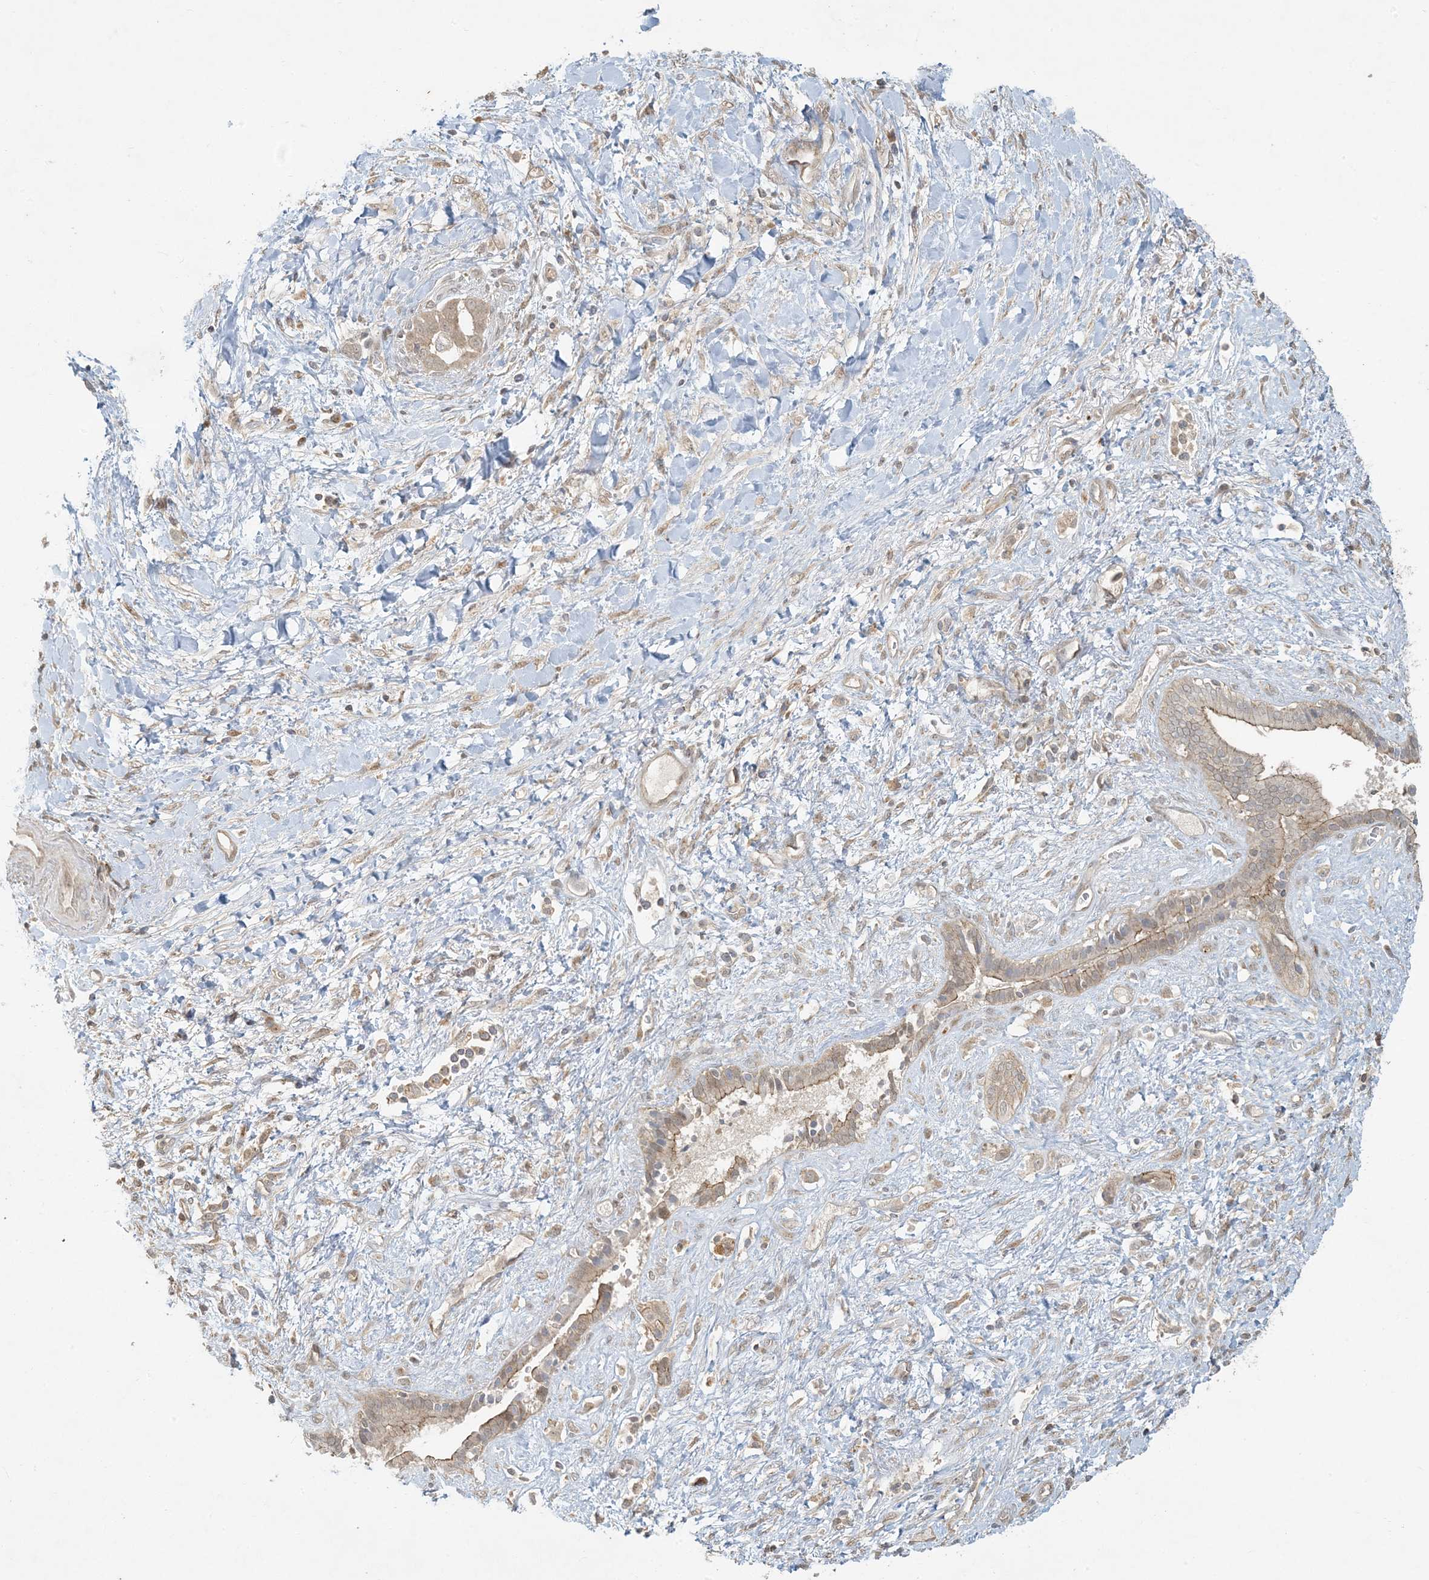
{"staining": {"intensity": "weak", "quantity": ">75%", "location": "cytoplasmic/membranous,nuclear"}, "tissue": "liver cancer", "cell_type": "Tumor cells", "image_type": "cancer", "snomed": [{"axis": "morphology", "description": "Cholangiocarcinoma"}, {"axis": "topography", "description": "Liver"}], "caption": "Weak cytoplasmic/membranous and nuclear protein positivity is seen in approximately >75% of tumor cells in liver cancer.", "gene": "BCORL1", "patient": {"sex": "female", "age": 52}}